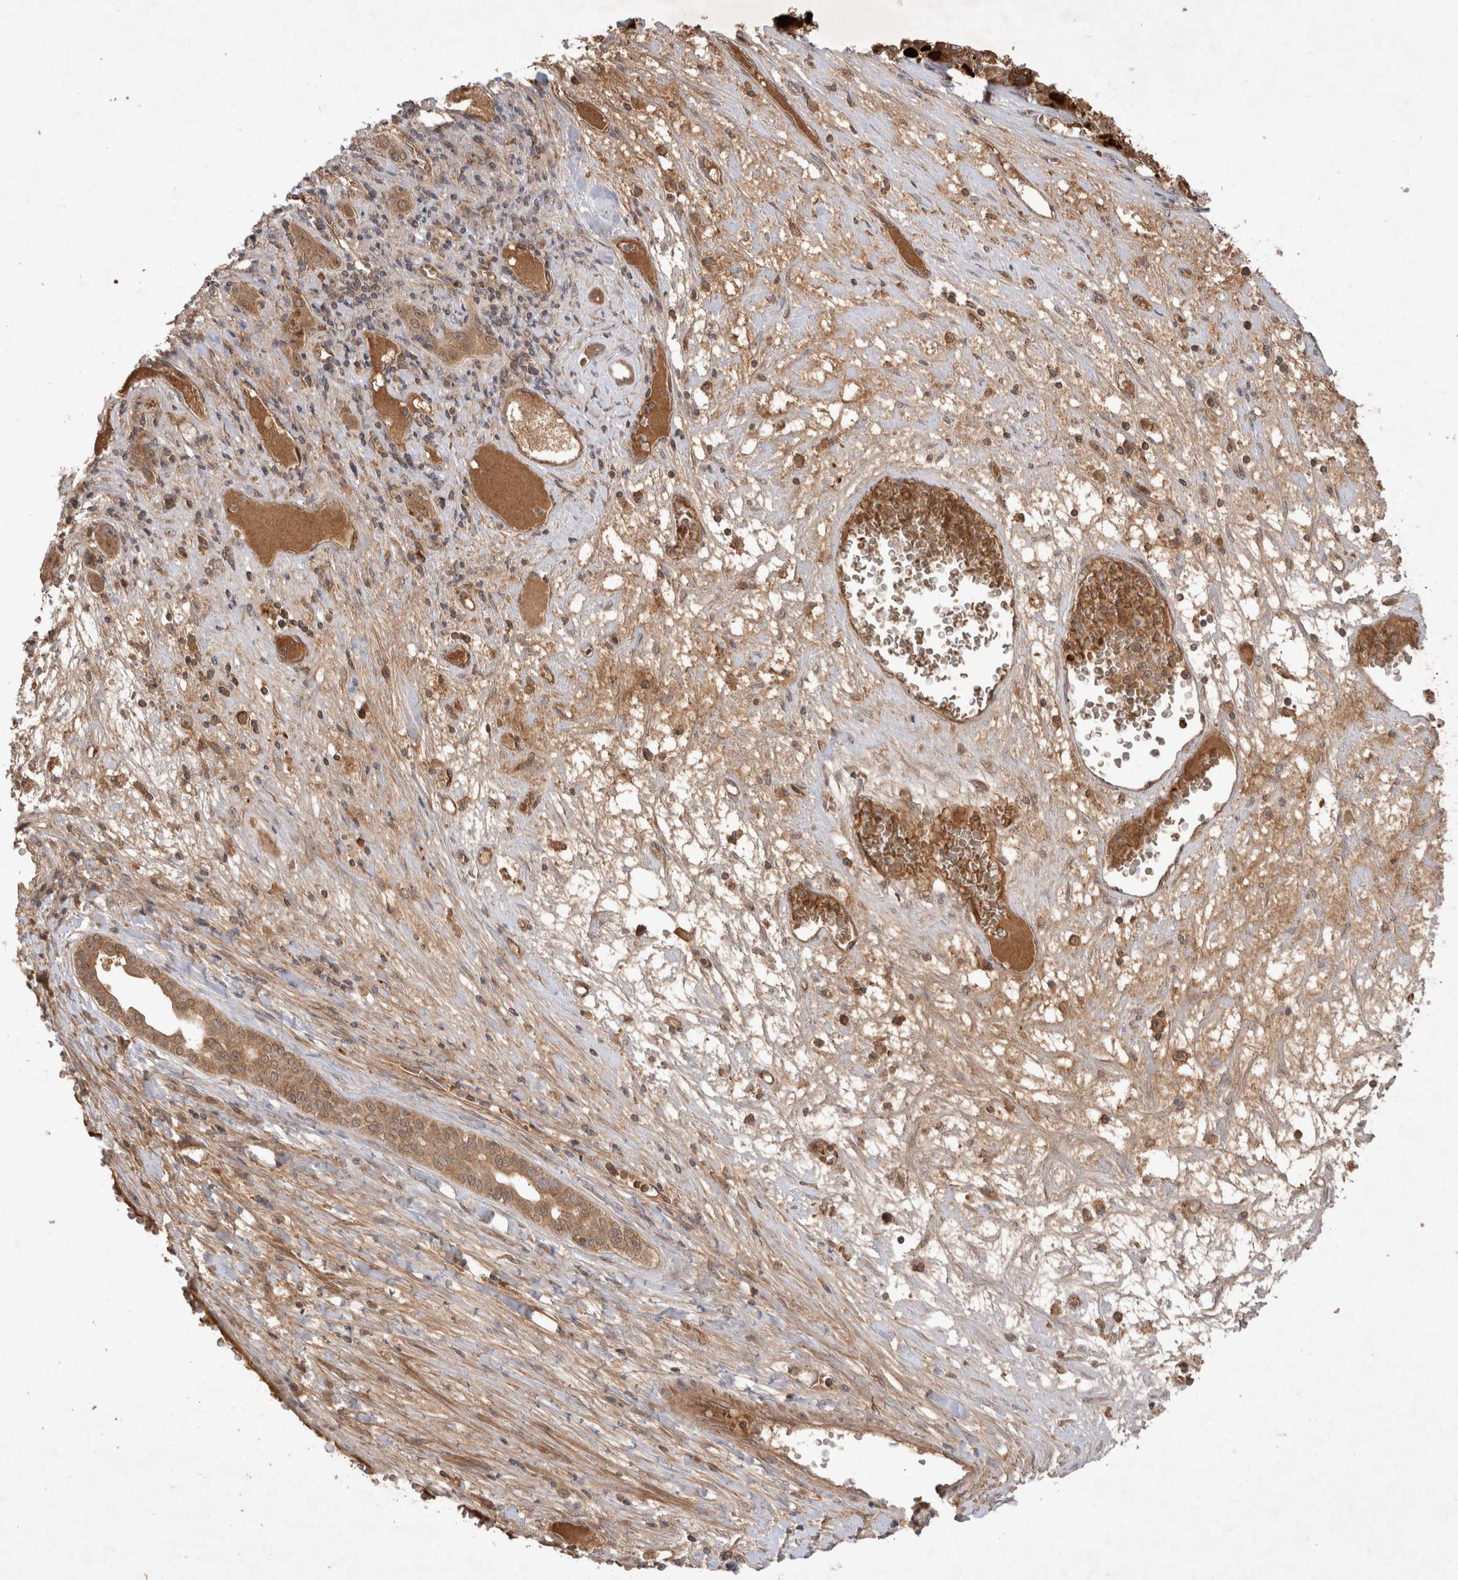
{"staining": {"intensity": "moderate", "quantity": ">75%", "location": "cytoplasmic/membranous"}, "tissue": "liver cancer", "cell_type": "Tumor cells", "image_type": "cancer", "snomed": [{"axis": "morphology", "description": "Carcinoma, Hepatocellular, NOS"}, {"axis": "topography", "description": "Liver"}], "caption": "Liver cancer (hepatocellular carcinoma) tissue demonstrates moderate cytoplasmic/membranous positivity in approximately >75% of tumor cells, visualized by immunohistochemistry.", "gene": "FAM221A", "patient": {"sex": "female", "age": 73}}